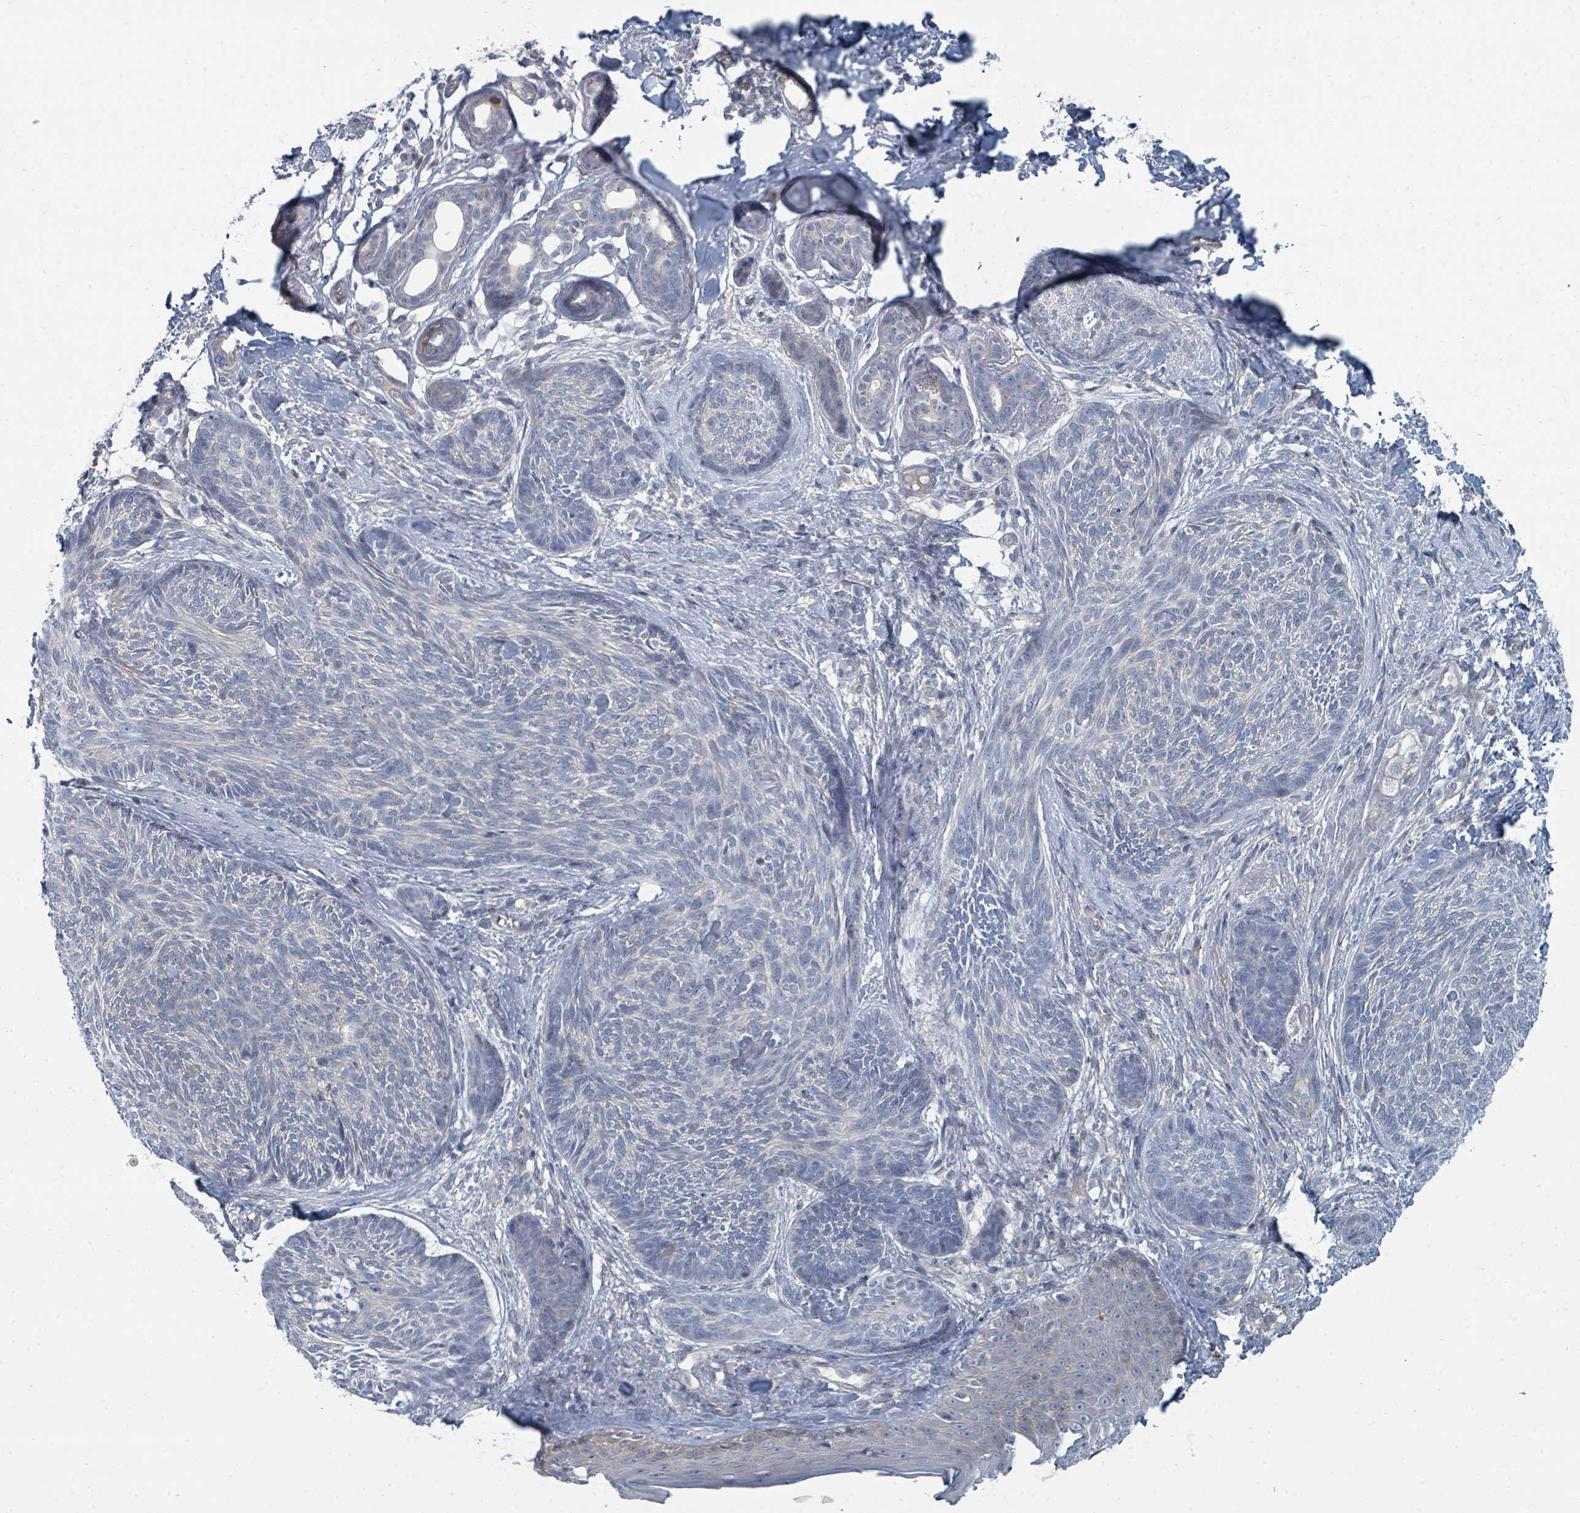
{"staining": {"intensity": "negative", "quantity": "none", "location": "none"}, "tissue": "skin cancer", "cell_type": "Tumor cells", "image_type": "cancer", "snomed": [{"axis": "morphology", "description": "Basal cell carcinoma"}, {"axis": "topography", "description": "Skin"}], "caption": "An immunohistochemistry micrograph of skin basal cell carcinoma is shown. There is no staining in tumor cells of skin basal cell carcinoma.", "gene": "SLC25A45", "patient": {"sex": "male", "age": 73}}